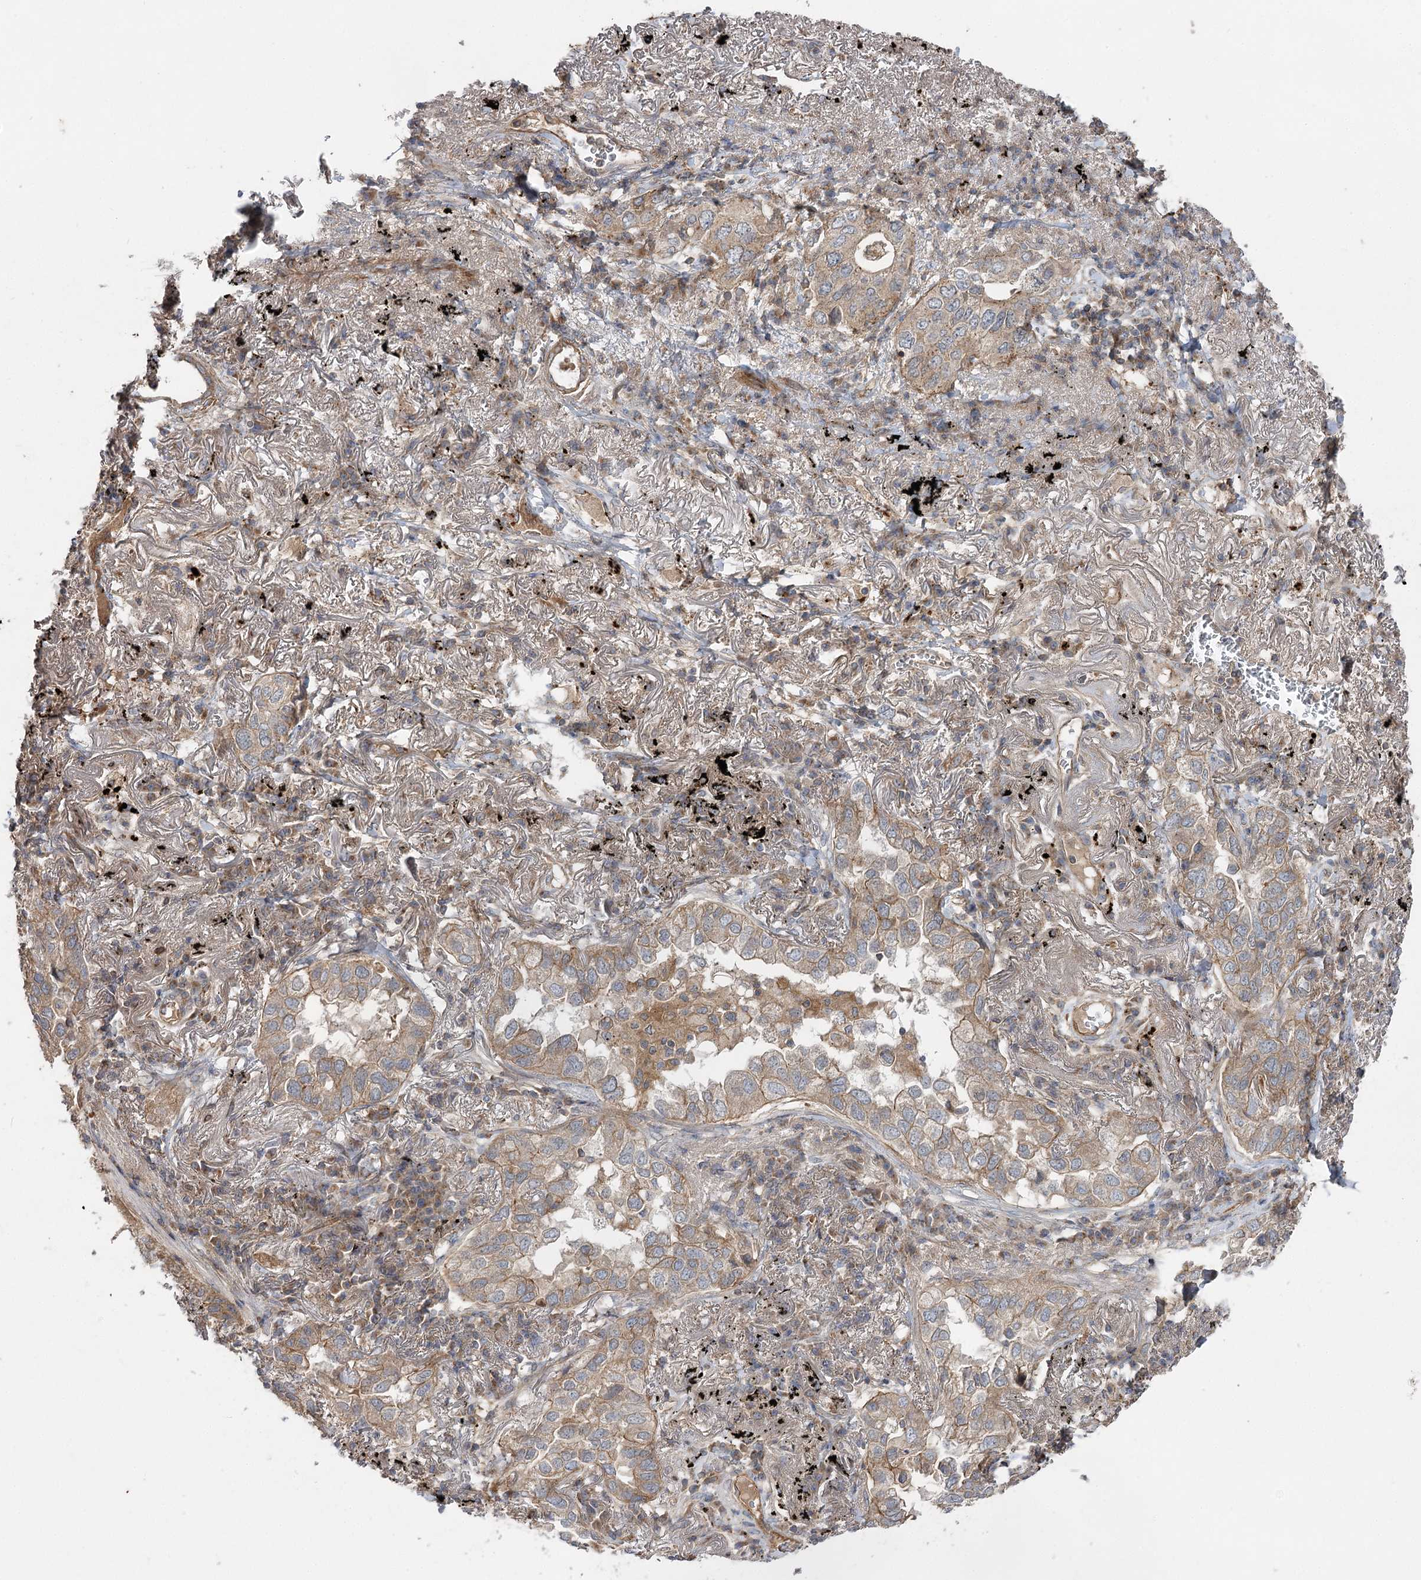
{"staining": {"intensity": "moderate", "quantity": ">75%", "location": "cytoplasmic/membranous"}, "tissue": "lung cancer", "cell_type": "Tumor cells", "image_type": "cancer", "snomed": [{"axis": "morphology", "description": "Adenocarcinoma, NOS"}, {"axis": "topography", "description": "Lung"}], "caption": "Protein staining demonstrates moderate cytoplasmic/membranous staining in about >75% of tumor cells in adenocarcinoma (lung).", "gene": "KIAA0825", "patient": {"sex": "male", "age": 65}}